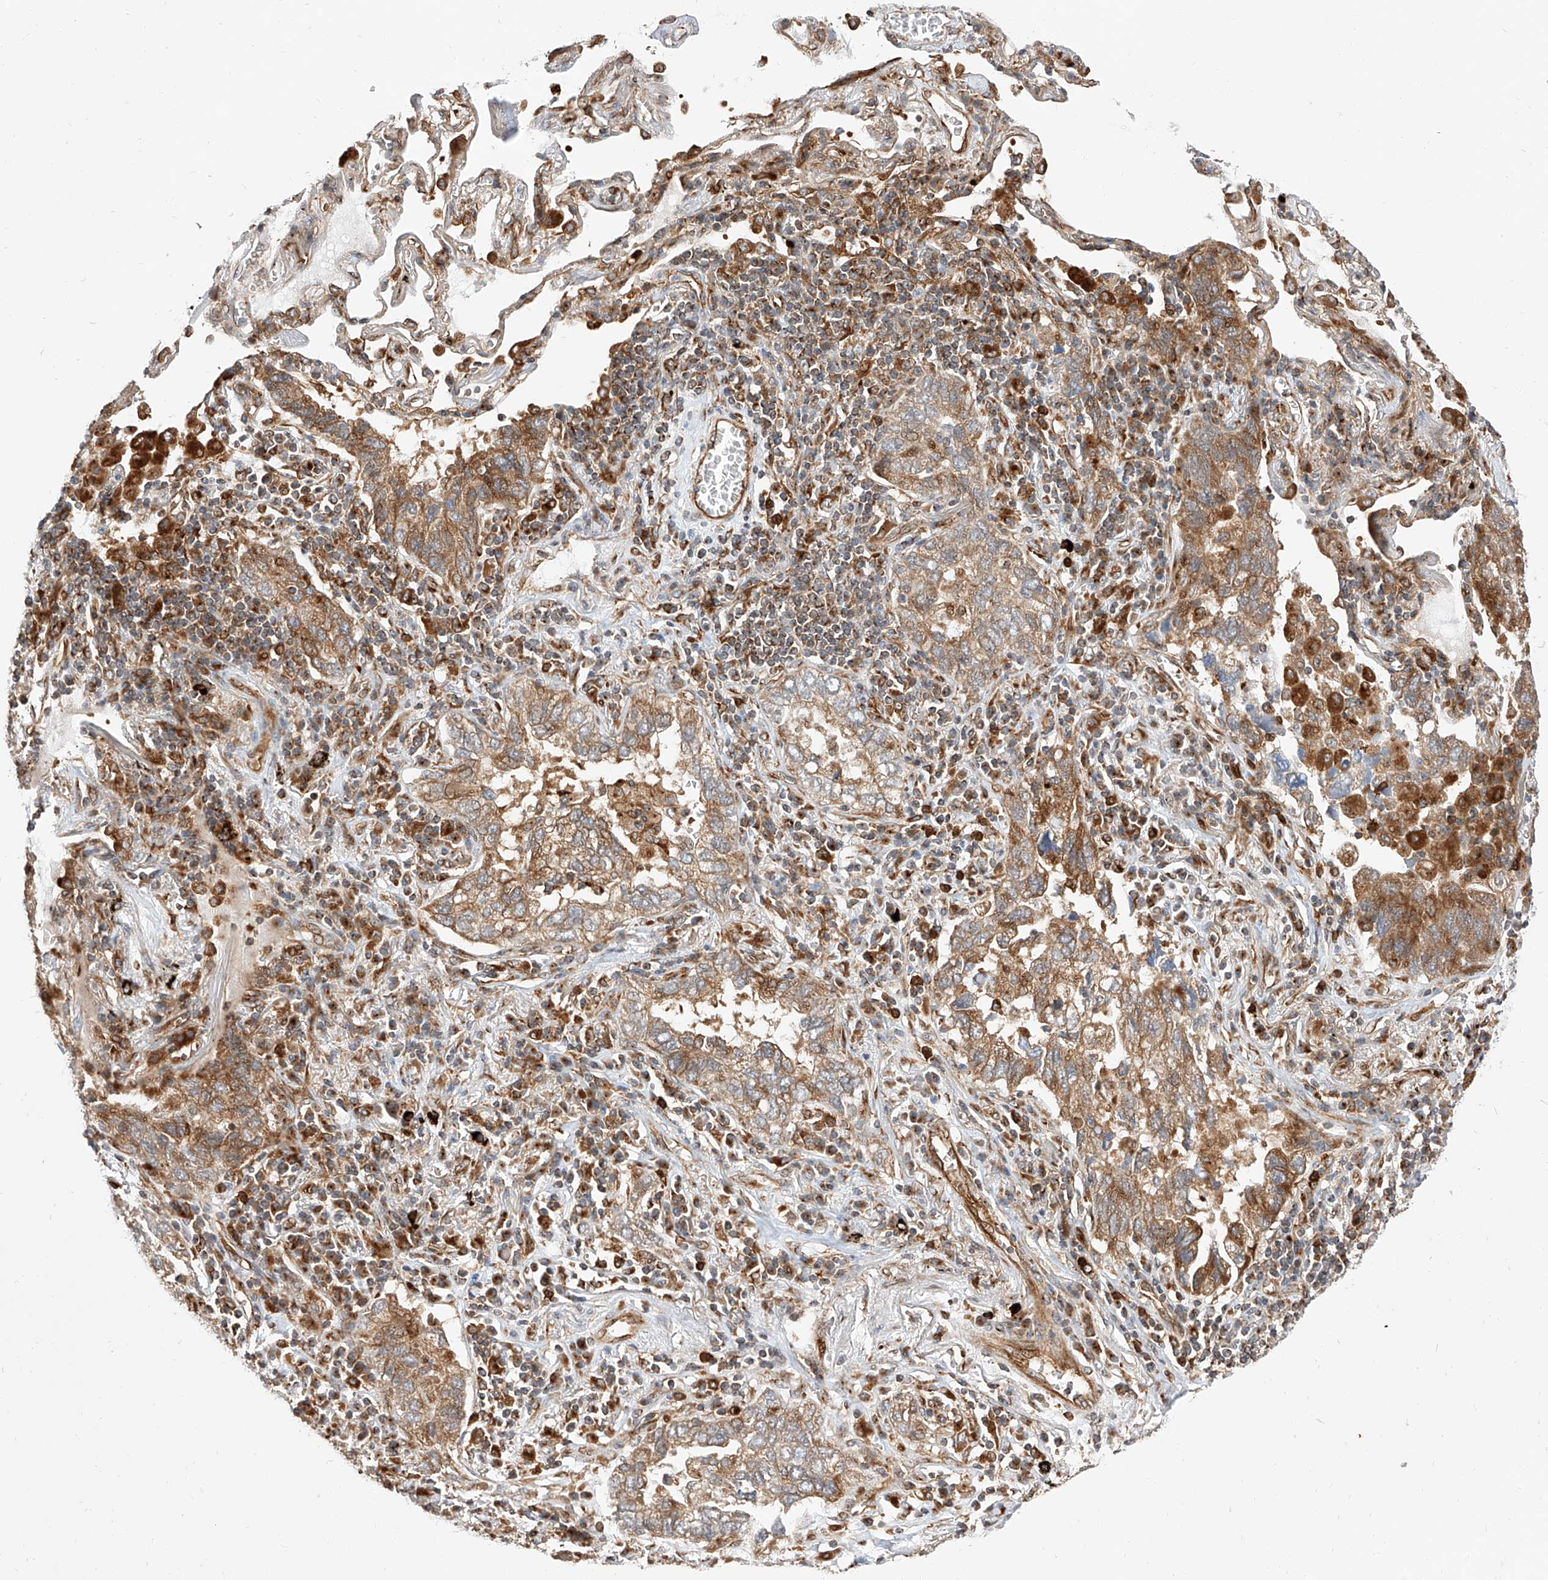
{"staining": {"intensity": "moderate", "quantity": ">75%", "location": "cytoplasmic/membranous"}, "tissue": "lung cancer", "cell_type": "Tumor cells", "image_type": "cancer", "snomed": [{"axis": "morphology", "description": "Adenocarcinoma, NOS"}, {"axis": "topography", "description": "Lung"}], "caption": "IHC (DAB (3,3'-diaminobenzidine)) staining of lung cancer (adenocarcinoma) demonstrates moderate cytoplasmic/membranous protein staining in about >75% of tumor cells.", "gene": "ISCA2", "patient": {"sex": "male", "age": 65}}